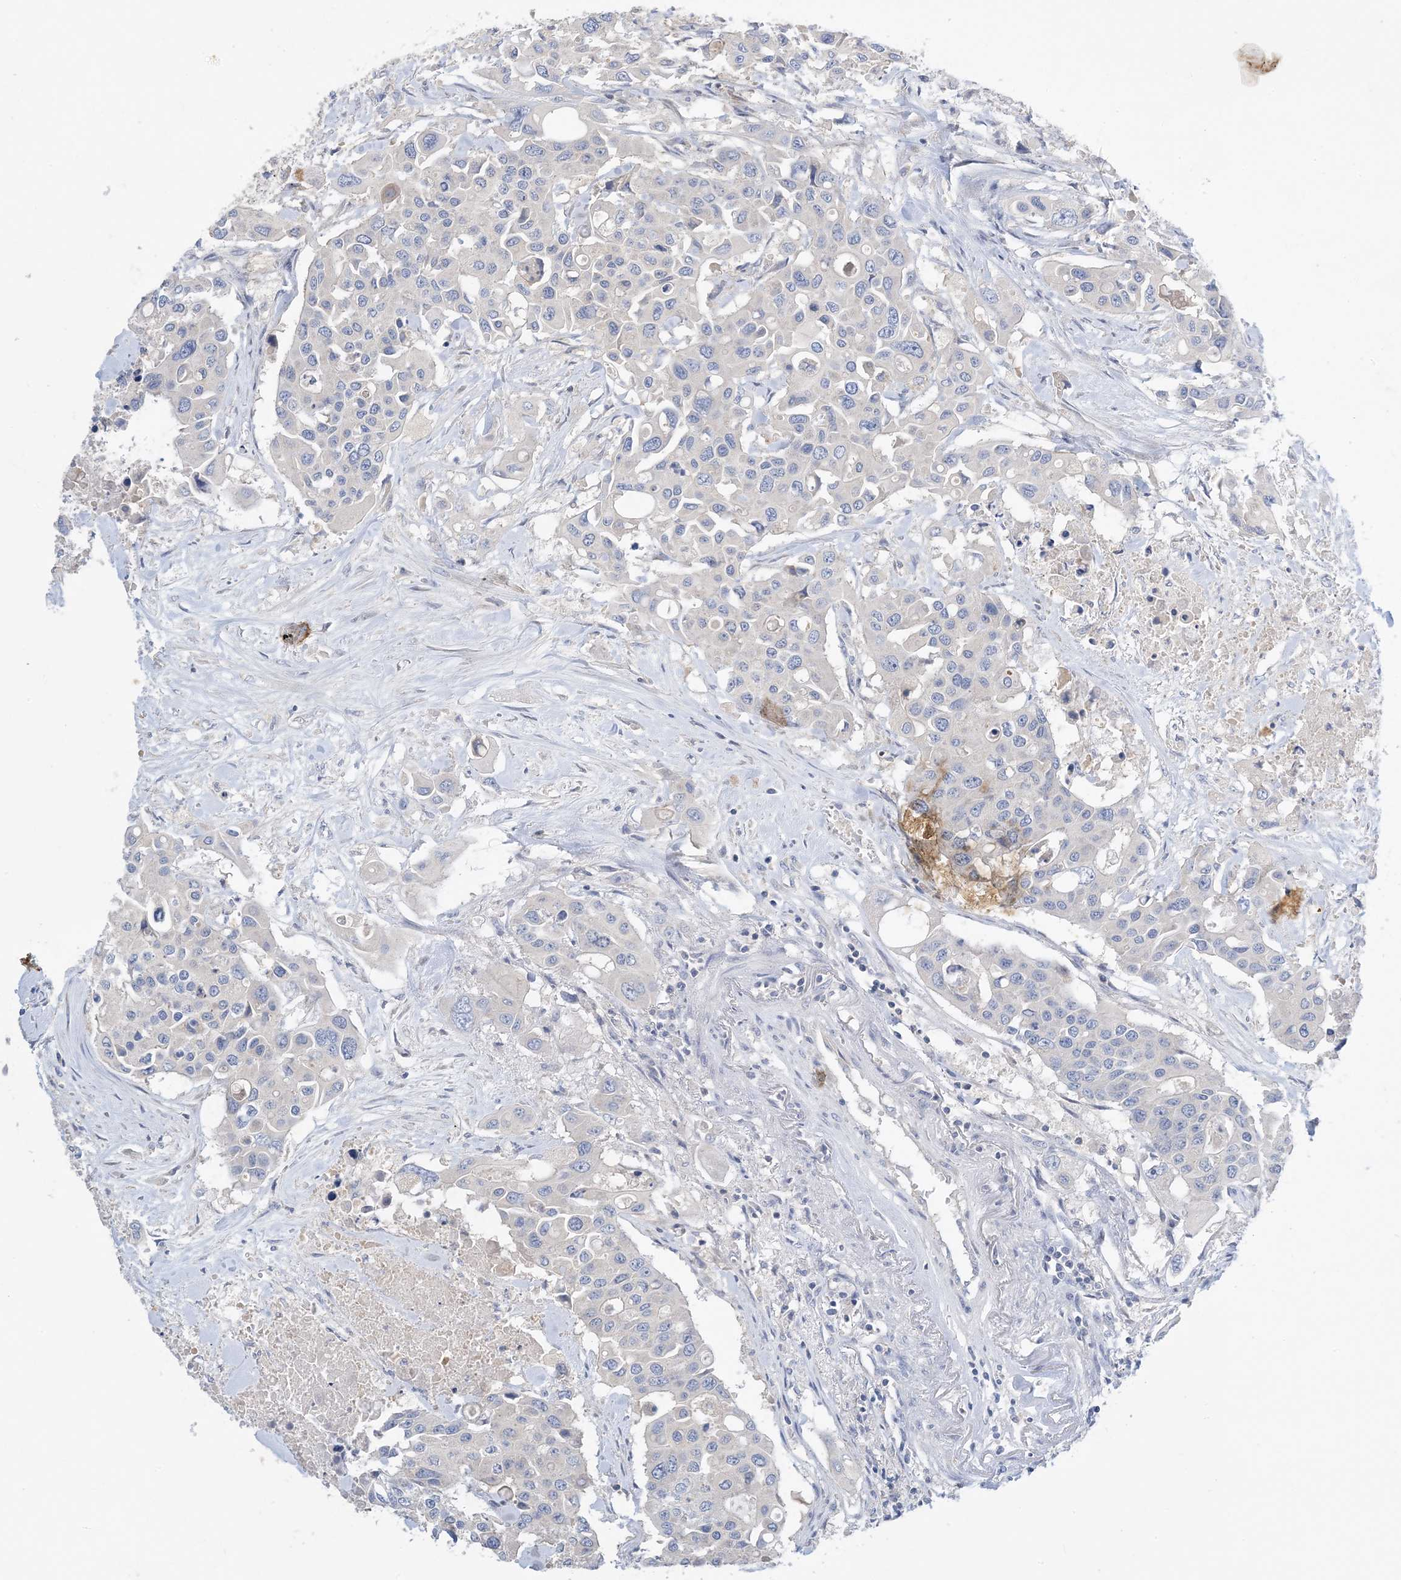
{"staining": {"intensity": "negative", "quantity": "none", "location": "none"}, "tissue": "colorectal cancer", "cell_type": "Tumor cells", "image_type": "cancer", "snomed": [{"axis": "morphology", "description": "Adenocarcinoma, NOS"}, {"axis": "topography", "description": "Colon"}], "caption": "Colorectal adenocarcinoma stained for a protein using IHC reveals no expression tumor cells.", "gene": "KPRP", "patient": {"sex": "male", "age": 77}}